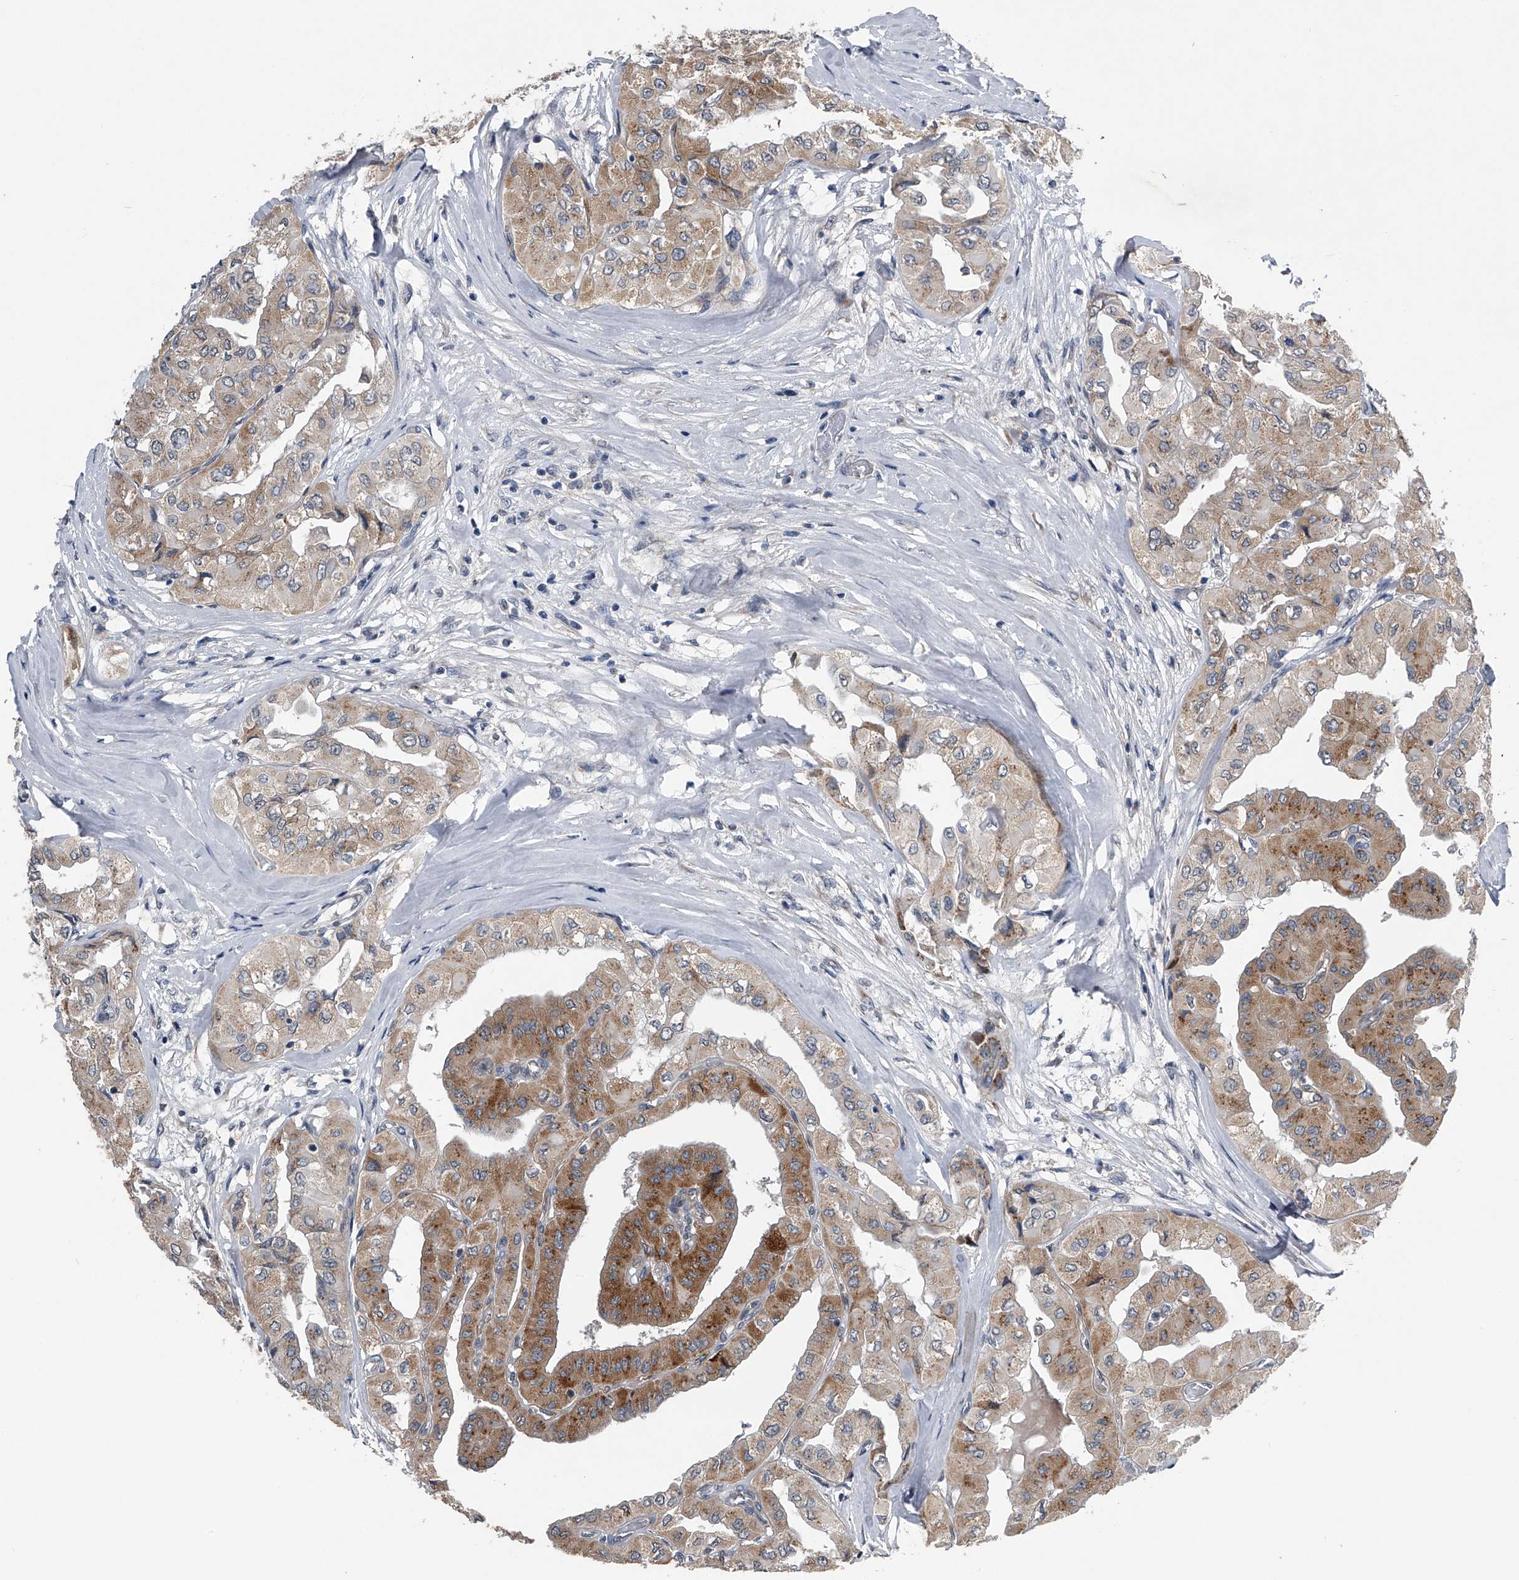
{"staining": {"intensity": "moderate", "quantity": "25%-75%", "location": "cytoplasmic/membranous"}, "tissue": "thyroid cancer", "cell_type": "Tumor cells", "image_type": "cancer", "snomed": [{"axis": "morphology", "description": "Papillary adenocarcinoma, NOS"}, {"axis": "topography", "description": "Thyroid gland"}], "caption": "About 25%-75% of tumor cells in thyroid papillary adenocarcinoma display moderate cytoplasmic/membranous protein expression as visualized by brown immunohistochemical staining.", "gene": "LYRM4", "patient": {"sex": "female", "age": 59}}